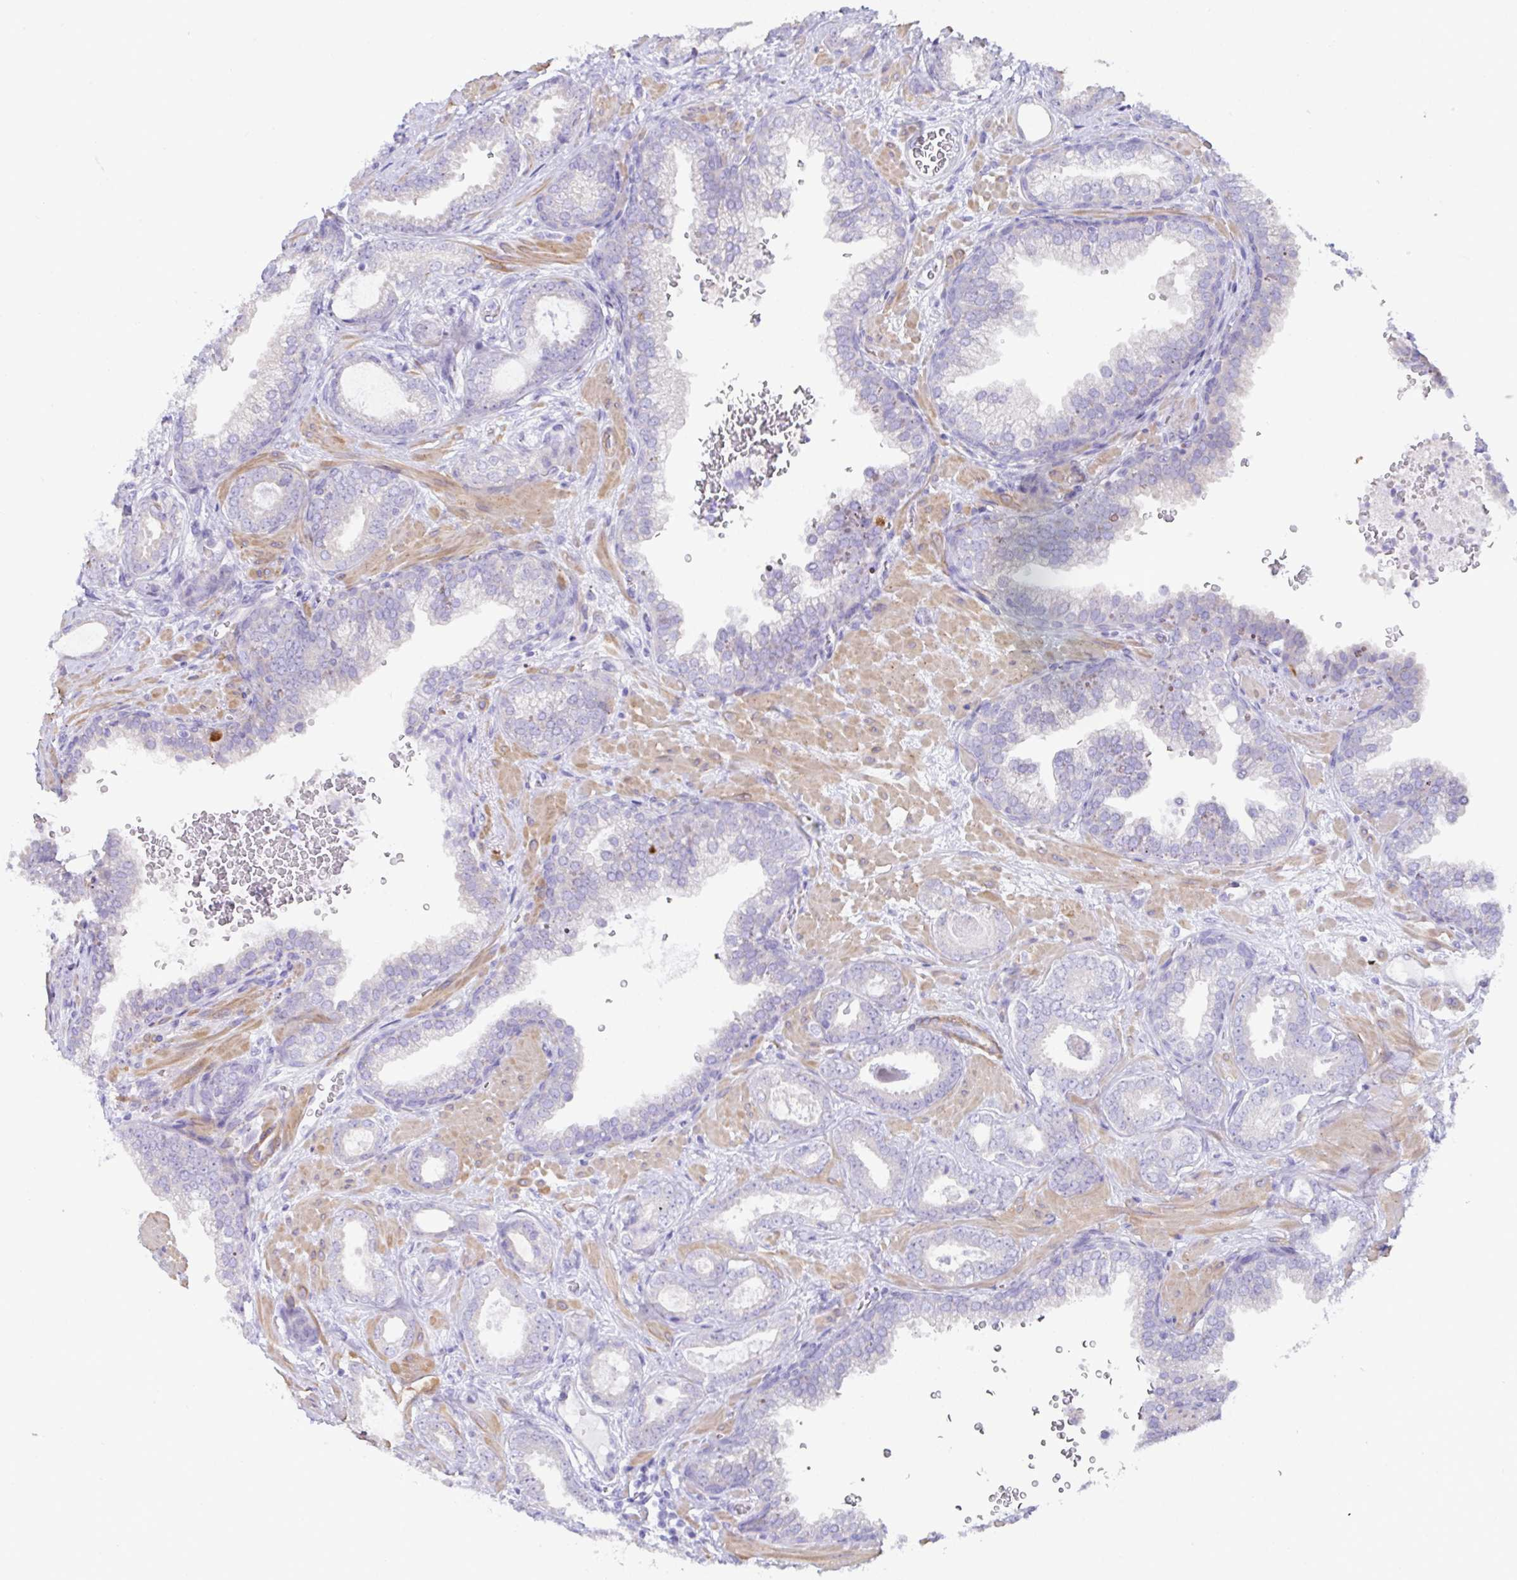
{"staining": {"intensity": "negative", "quantity": "none", "location": "none"}, "tissue": "prostate cancer", "cell_type": "Tumor cells", "image_type": "cancer", "snomed": [{"axis": "morphology", "description": "Adenocarcinoma, High grade"}, {"axis": "topography", "description": "Prostate"}], "caption": "Immunohistochemistry (IHC) micrograph of neoplastic tissue: high-grade adenocarcinoma (prostate) stained with DAB reveals no significant protein expression in tumor cells.", "gene": "MED11", "patient": {"sex": "male", "age": 58}}